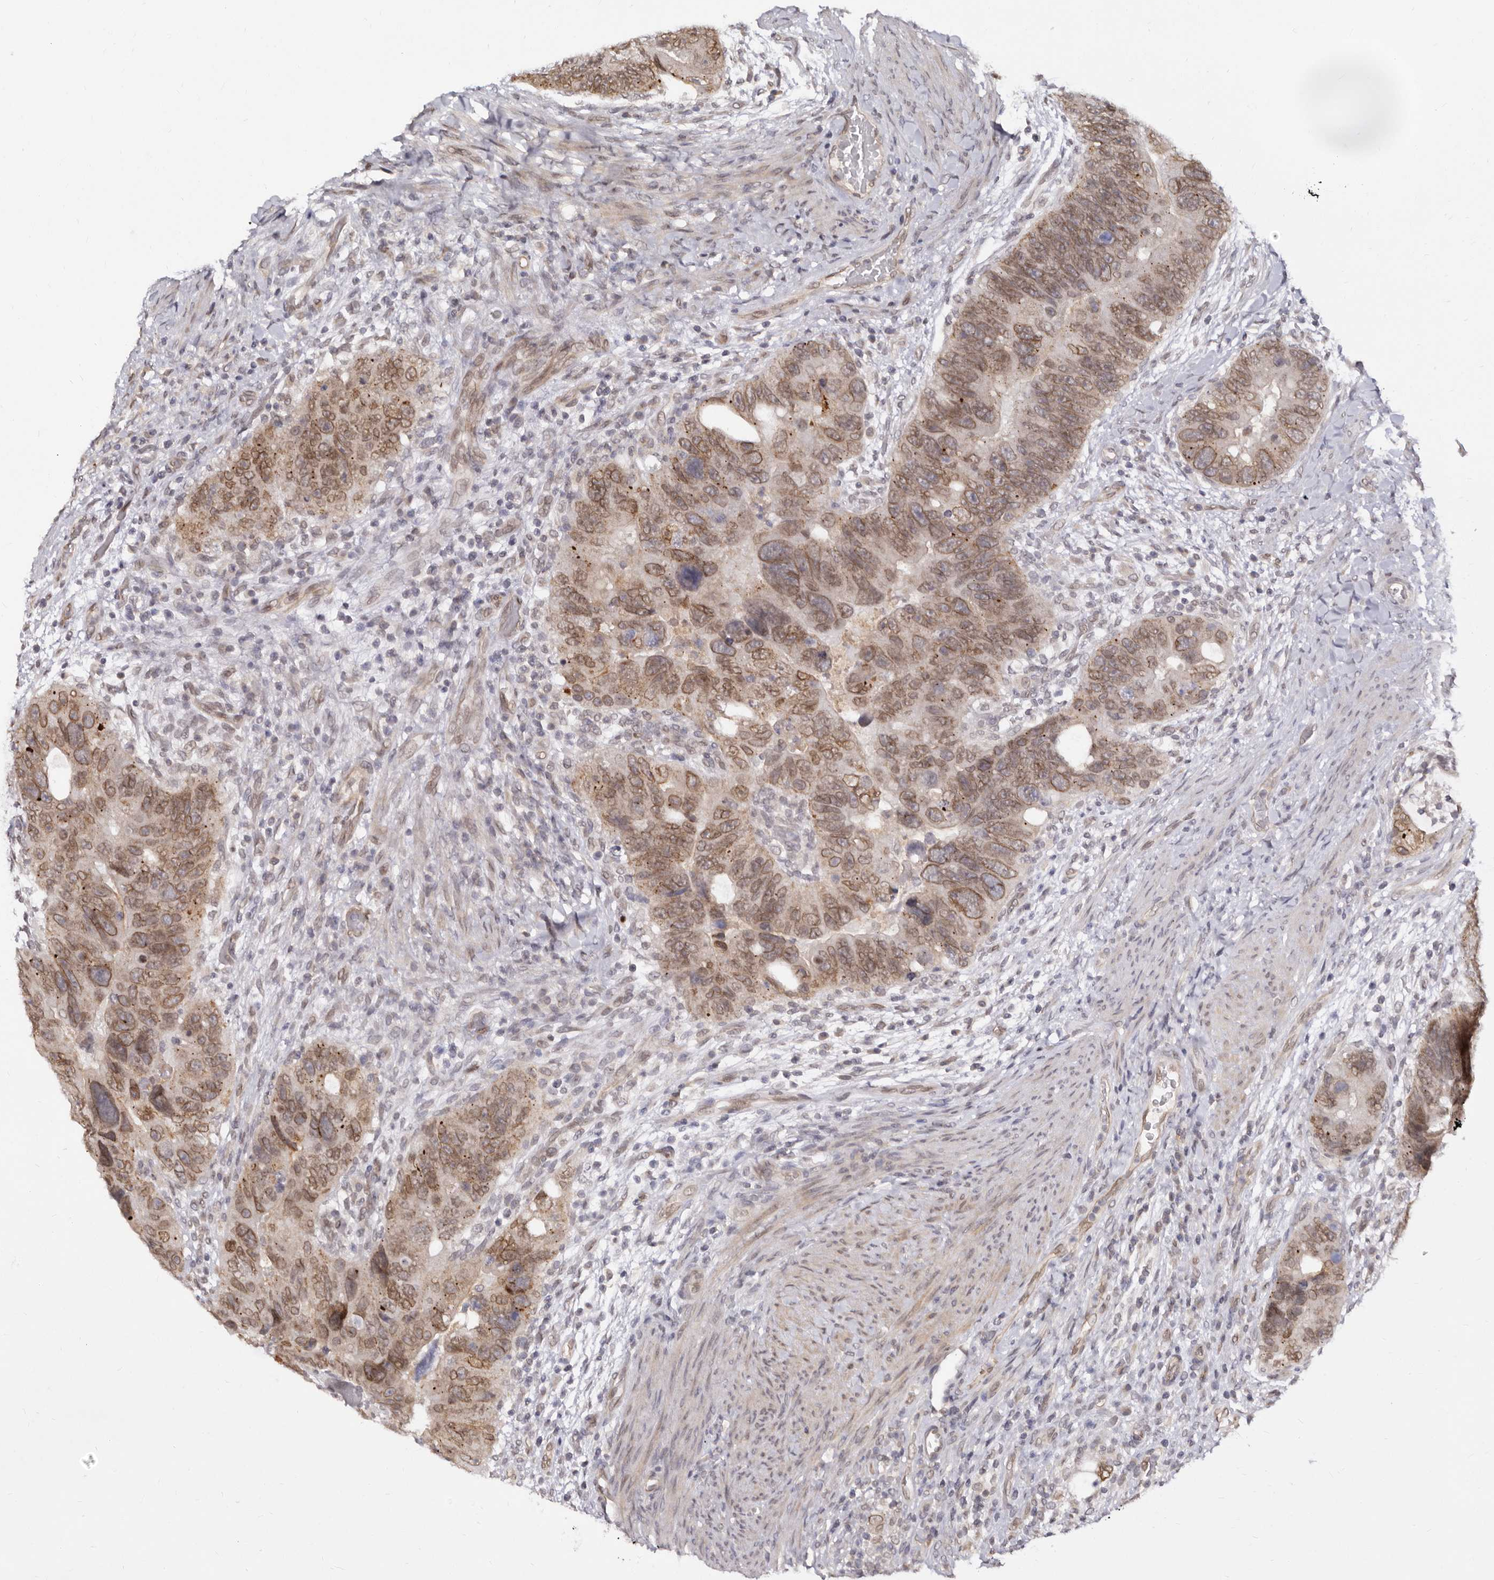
{"staining": {"intensity": "moderate", "quantity": ">75%", "location": "cytoplasmic/membranous,nuclear"}, "tissue": "colorectal cancer", "cell_type": "Tumor cells", "image_type": "cancer", "snomed": [{"axis": "morphology", "description": "Adenocarcinoma, NOS"}, {"axis": "topography", "description": "Rectum"}], "caption": "This image displays IHC staining of human colorectal cancer, with medium moderate cytoplasmic/membranous and nuclear expression in approximately >75% of tumor cells.", "gene": "LCORL", "patient": {"sex": "male", "age": 59}}